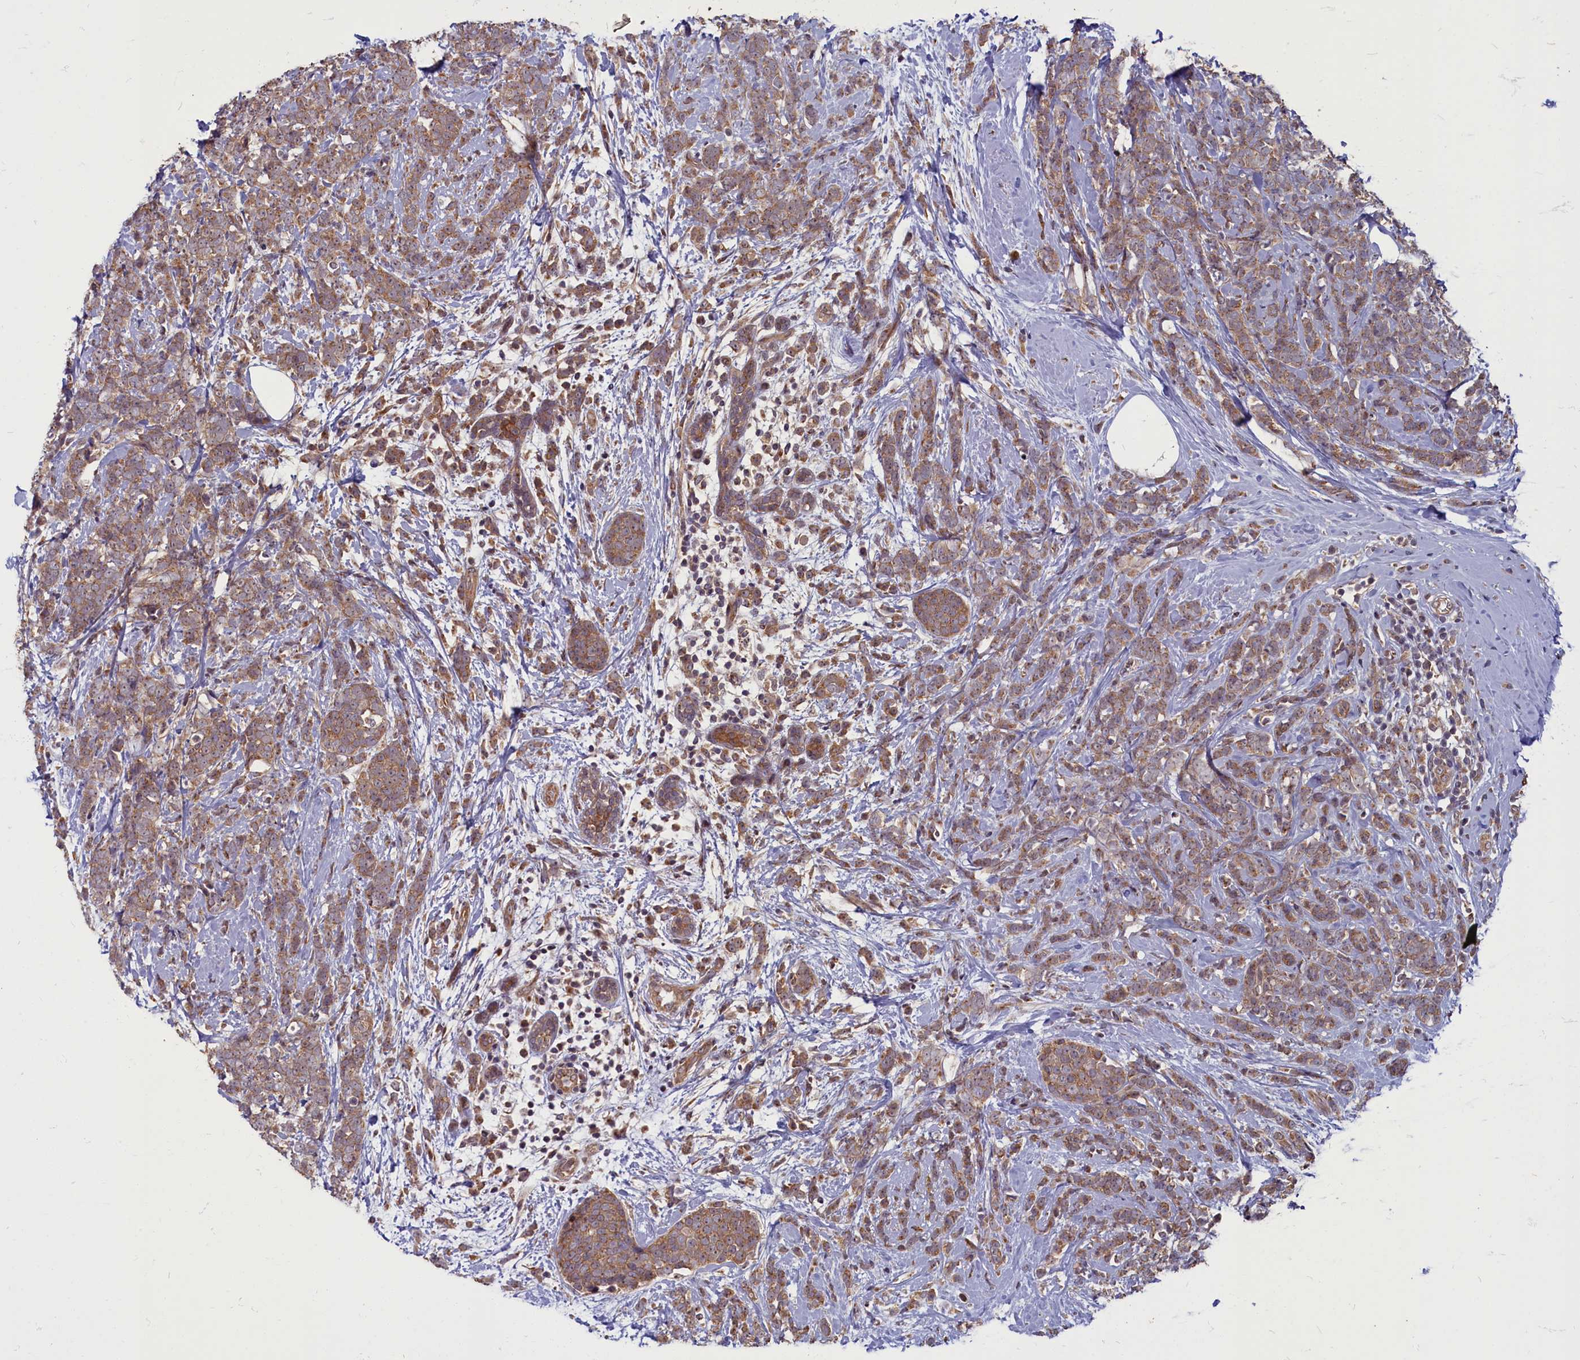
{"staining": {"intensity": "moderate", "quantity": ">75%", "location": "cytoplasmic/membranous"}, "tissue": "breast cancer", "cell_type": "Tumor cells", "image_type": "cancer", "snomed": [{"axis": "morphology", "description": "Duct carcinoma"}, {"axis": "topography", "description": "Breast"}], "caption": "The photomicrograph shows immunohistochemical staining of invasive ductal carcinoma (breast). There is moderate cytoplasmic/membranous expression is appreciated in about >75% of tumor cells.", "gene": "MYCBP", "patient": {"sex": "female", "age": 75}}